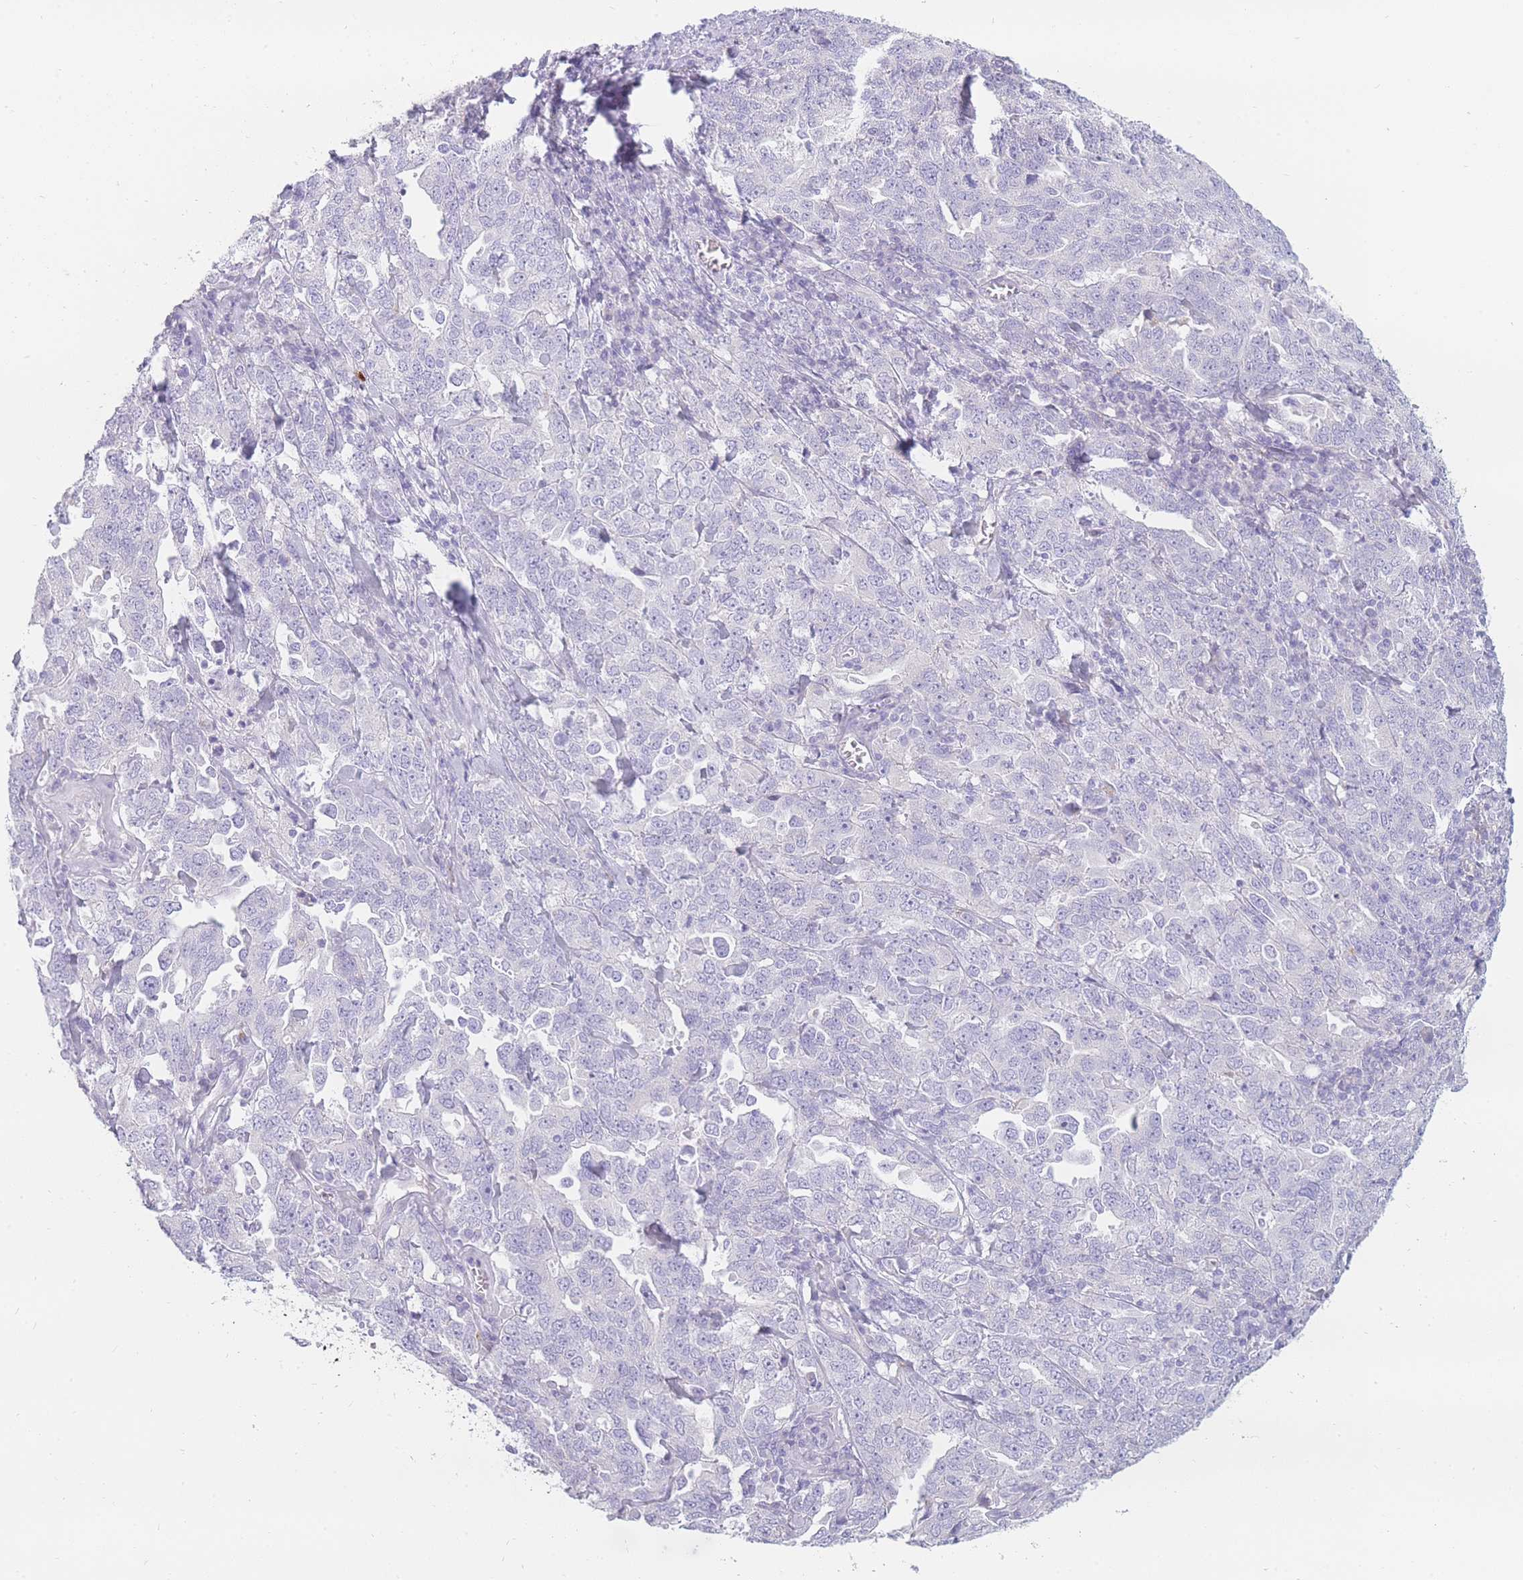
{"staining": {"intensity": "negative", "quantity": "none", "location": "none"}, "tissue": "ovarian cancer", "cell_type": "Tumor cells", "image_type": "cancer", "snomed": [{"axis": "morphology", "description": "Carcinoma, endometroid"}, {"axis": "topography", "description": "Ovary"}], "caption": "This is an immunohistochemistry (IHC) micrograph of human ovarian endometroid carcinoma. There is no positivity in tumor cells.", "gene": "UPK1A", "patient": {"sex": "female", "age": 62}}